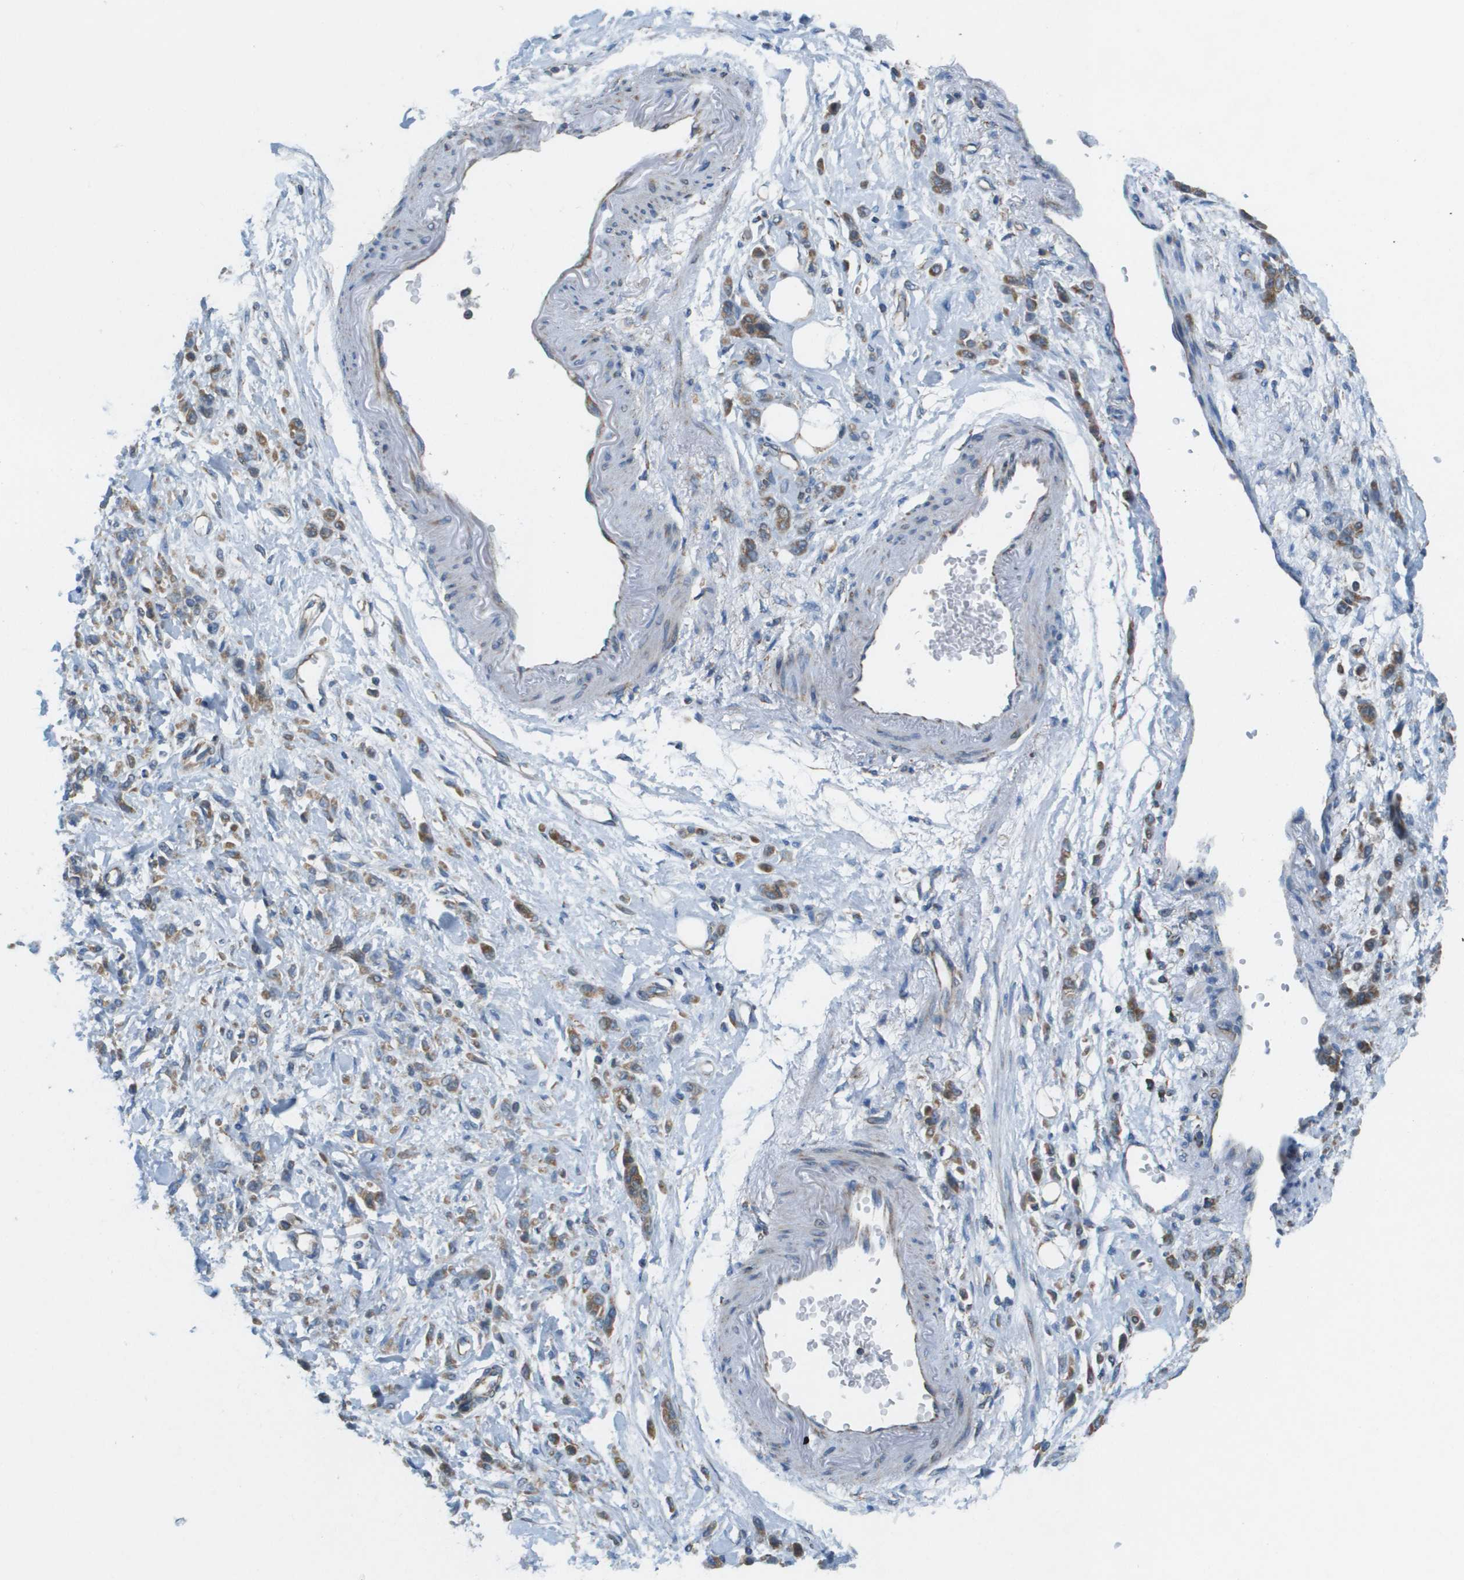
{"staining": {"intensity": "moderate", "quantity": ">75%", "location": "cytoplasmic/membranous"}, "tissue": "stomach cancer", "cell_type": "Tumor cells", "image_type": "cancer", "snomed": [{"axis": "morphology", "description": "Normal tissue, NOS"}, {"axis": "morphology", "description": "Adenocarcinoma, NOS"}, {"axis": "topography", "description": "Stomach"}], "caption": "Moderate cytoplasmic/membranous protein expression is present in about >75% of tumor cells in adenocarcinoma (stomach). The protein of interest is stained brown, and the nuclei are stained in blue (DAB (3,3'-diaminobenzidine) IHC with brightfield microscopy, high magnification).", "gene": "TAOK3", "patient": {"sex": "male", "age": 82}}